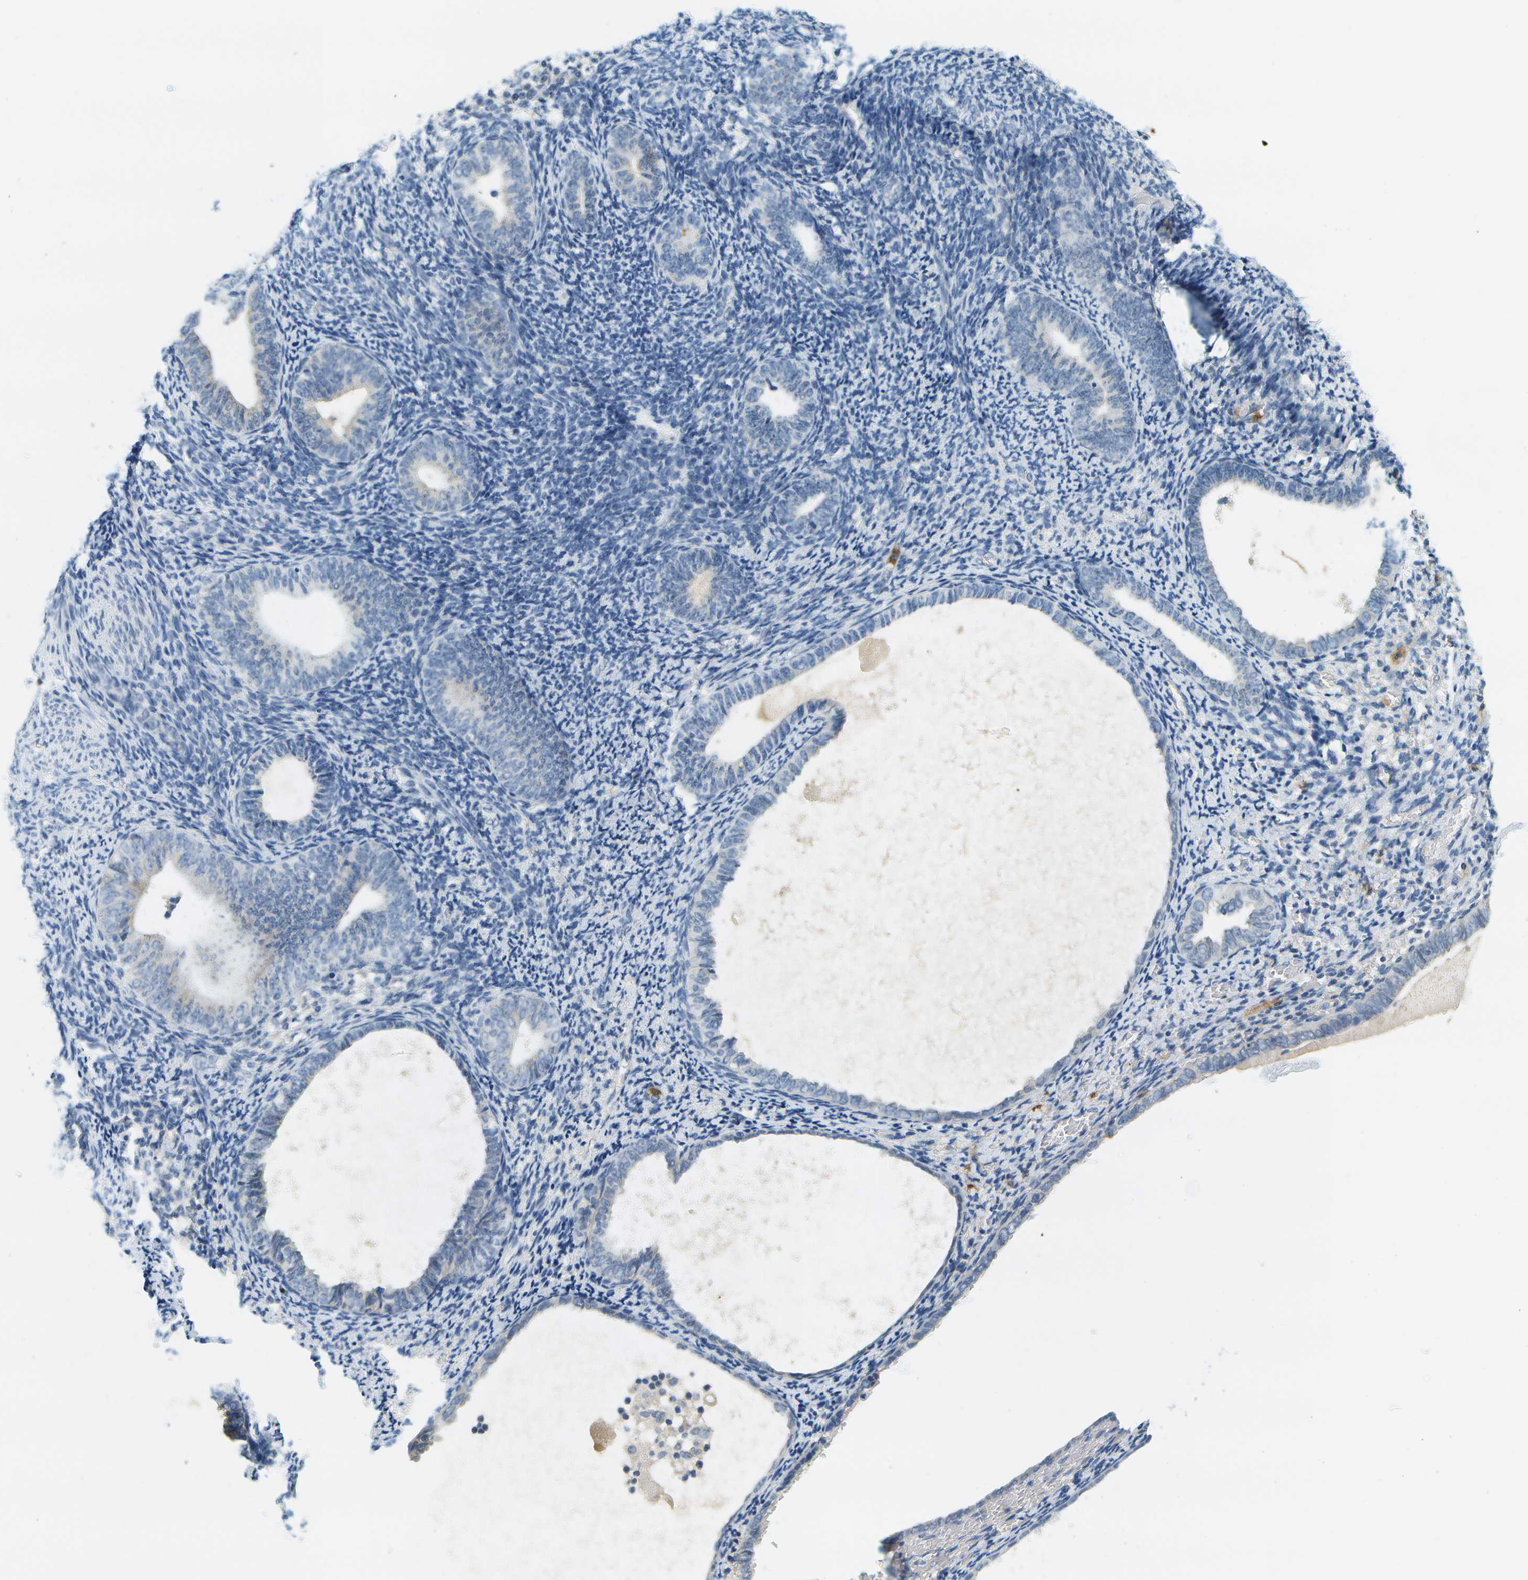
{"staining": {"intensity": "negative", "quantity": "none", "location": "none"}, "tissue": "endometrium", "cell_type": "Cells in endometrial stroma", "image_type": "normal", "snomed": [{"axis": "morphology", "description": "Normal tissue, NOS"}, {"axis": "topography", "description": "Endometrium"}], "caption": "Unremarkable endometrium was stained to show a protein in brown. There is no significant expression in cells in endometrial stroma.", "gene": "RASGRP2", "patient": {"sex": "female", "age": 66}}